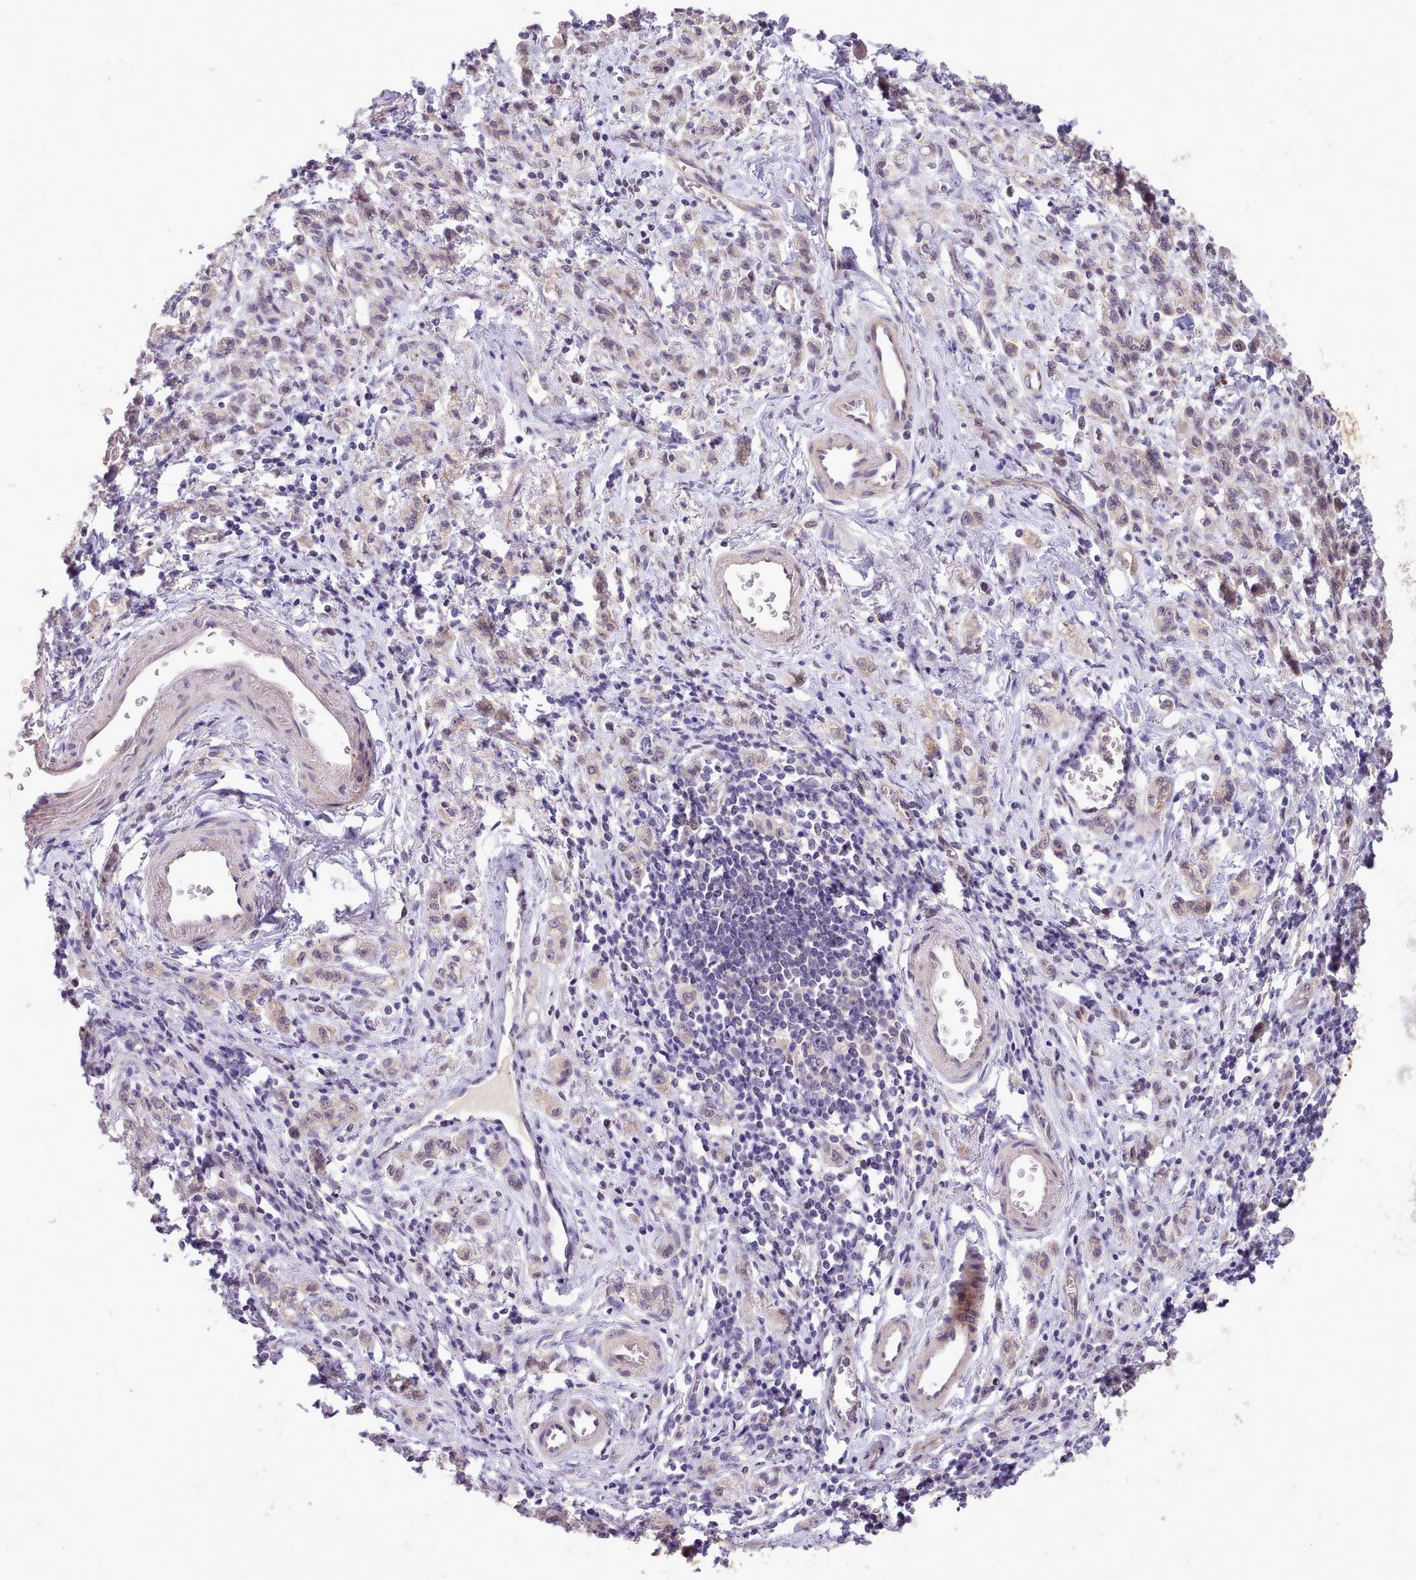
{"staining": {"intensity": "negative", "quantity": "none", "location": "none"}, "tissue": "stomach cancer", "cell_type": "Tumor cells", "image_type": "cancer", "snomed": [{"axis": "morphology", "description": "Adenocarcinoma, NOS"}, {"axis": "topography", "description": "Stomach"}], "caption": "Tumor cells show no significant positivity in stomach adenocarcinoma.", "gene": "ZNF607", "patient": {"sex": "male", "age": 77}}